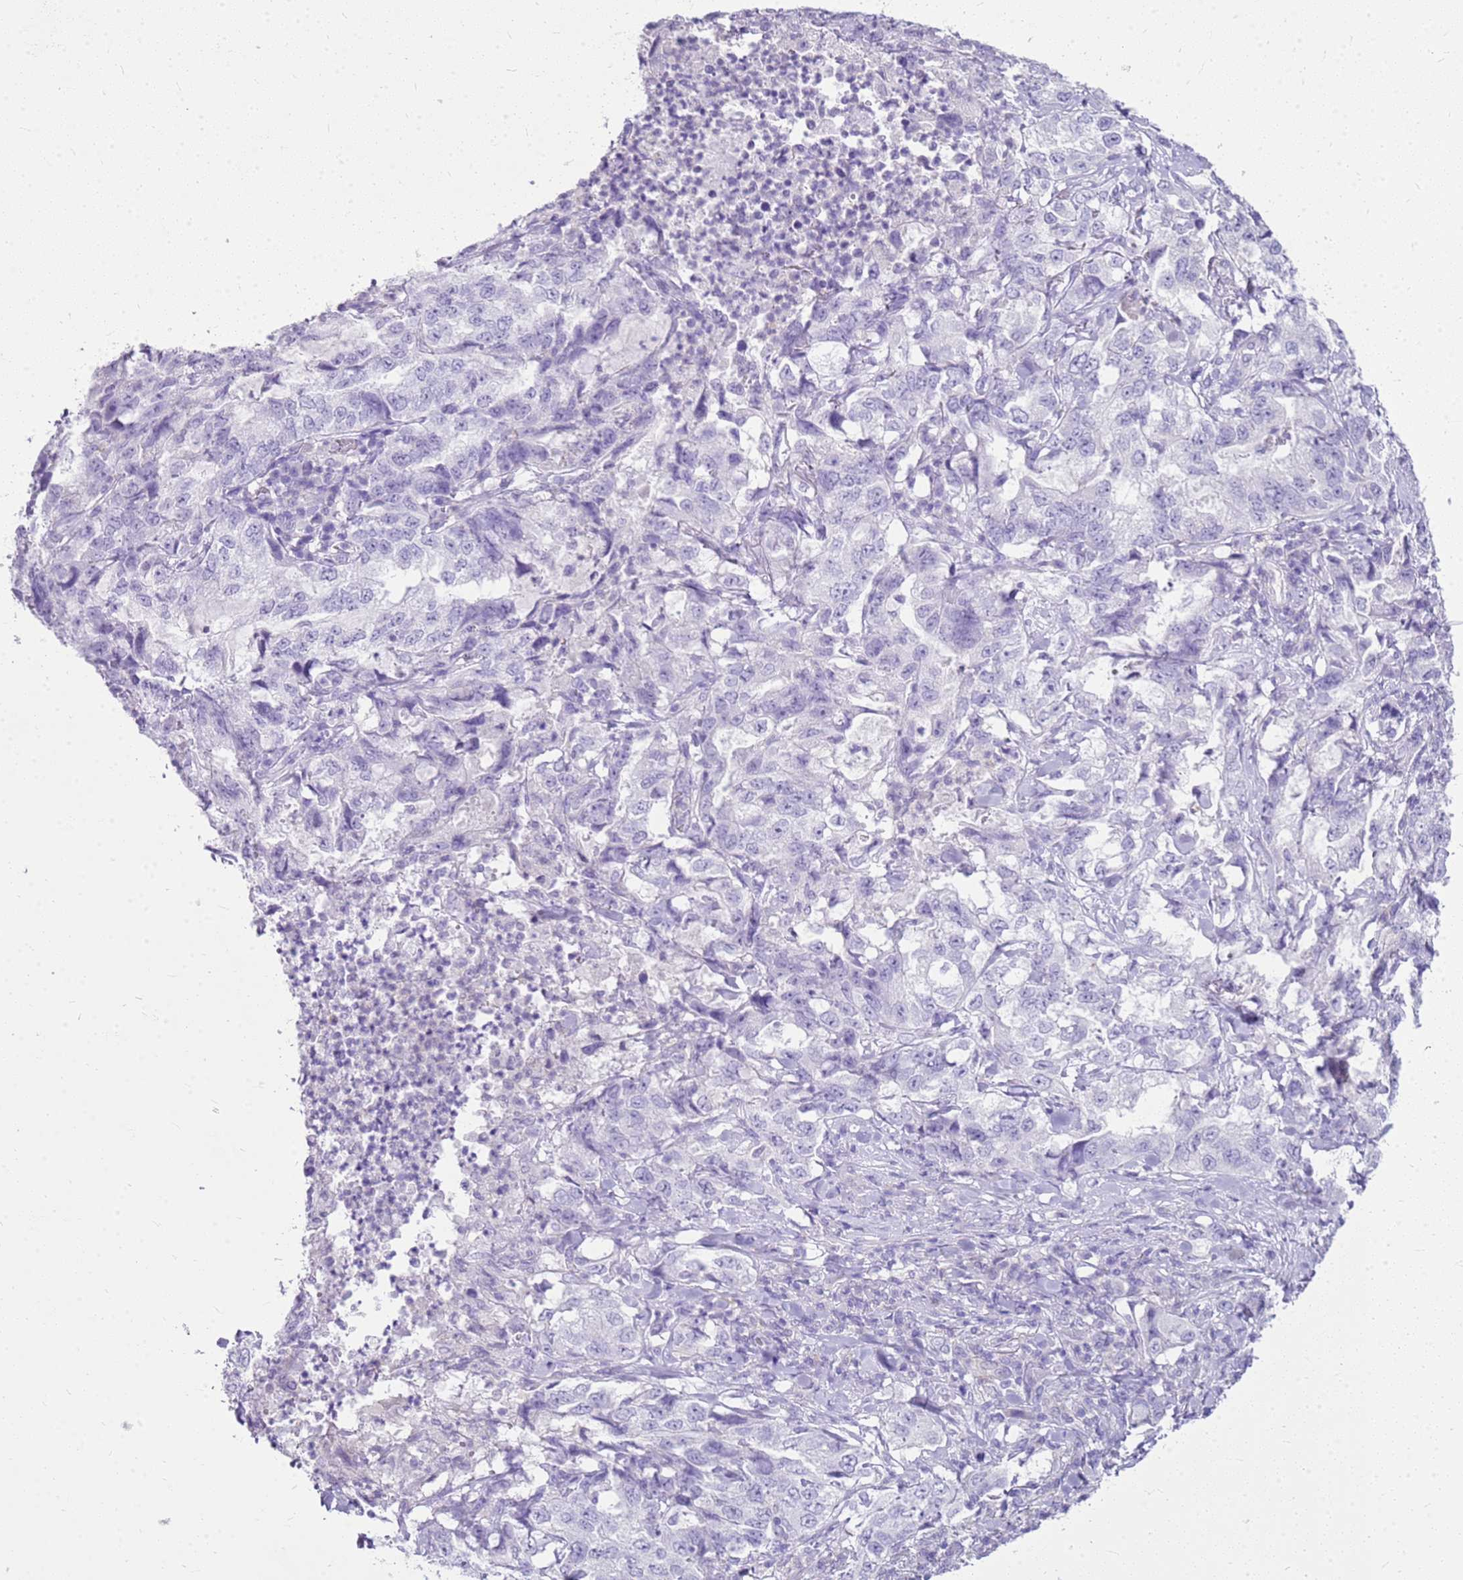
{"staining": {"intensity": "negative", "quantity": "none", "location": "none"}, "tissue": "lung cancer", "cell_type": "Tumor cells", "image_type": "cancer", "snomed": [{"axis": "morphology", "description": "Adenocarcinoma, NOS"}, {"axis": "topography", "description": "Lung"}], "caption": "Lung cancer (adenocarcinoma) was stained to show a protein in brown. There is no significant positivity in tumor cells. (Brightfield microscopy of DAB (3,3'-diaminobenzidine) IHC at high magnification).", "gene": "SULT1E1", "patient": {"sex": "female", "age": 51}}